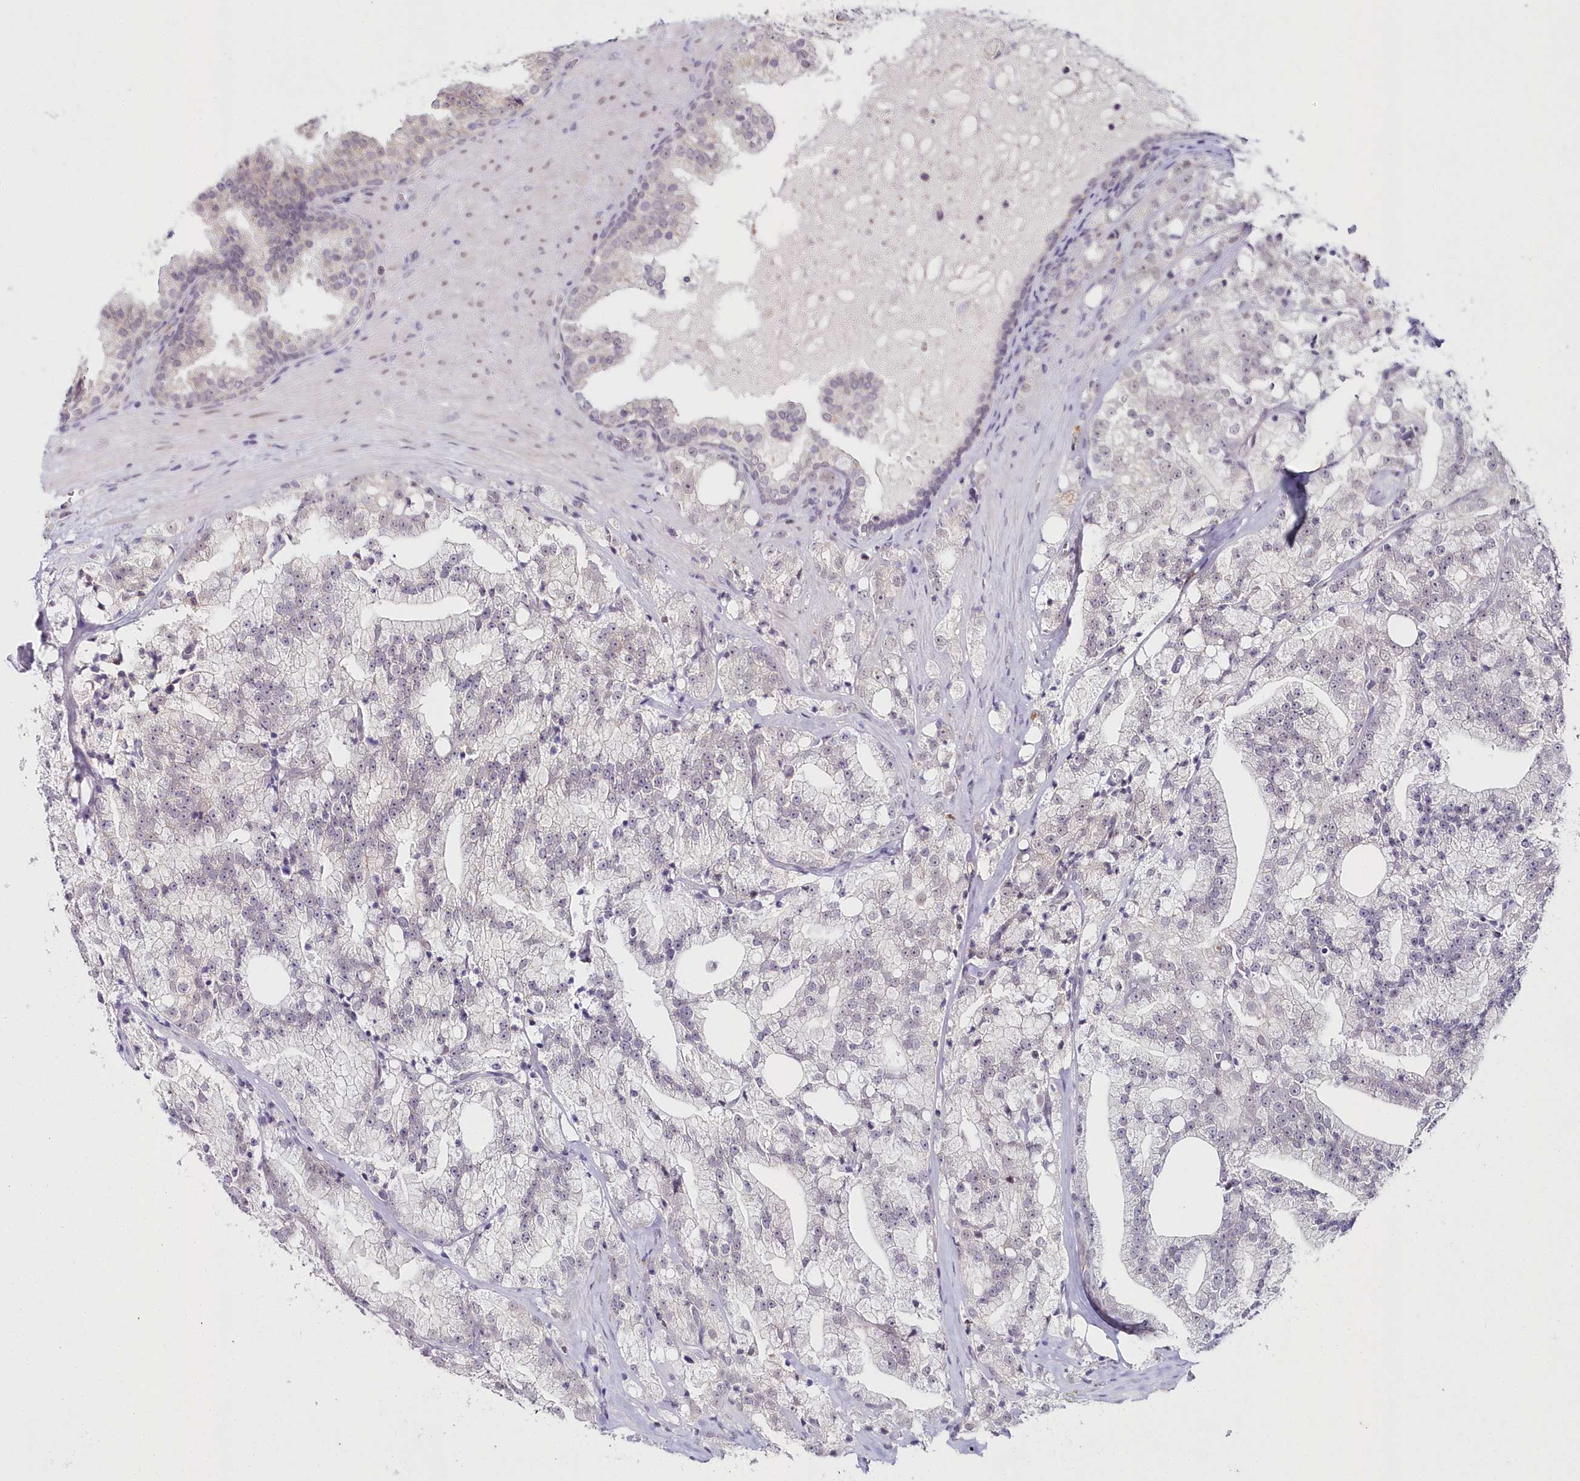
{"staining": {"intensity": "negative", "quantity": "none", "location": "none"}, "tissue": "prostate cancer", "cell_type": "Tumor cells", "image_type": "cancer", "snomed": [{"axis": "morphology", "description": "Adenocarcinoma, High grade"}, {"axis": "topography", "description": "Prostate"}], "caption": "Prostate cancer was stained to show a protein in brown. There is no significant staining in tumor cells.", "gene": "HYCC2", "patient": {"sex": "male", "age": 64}}